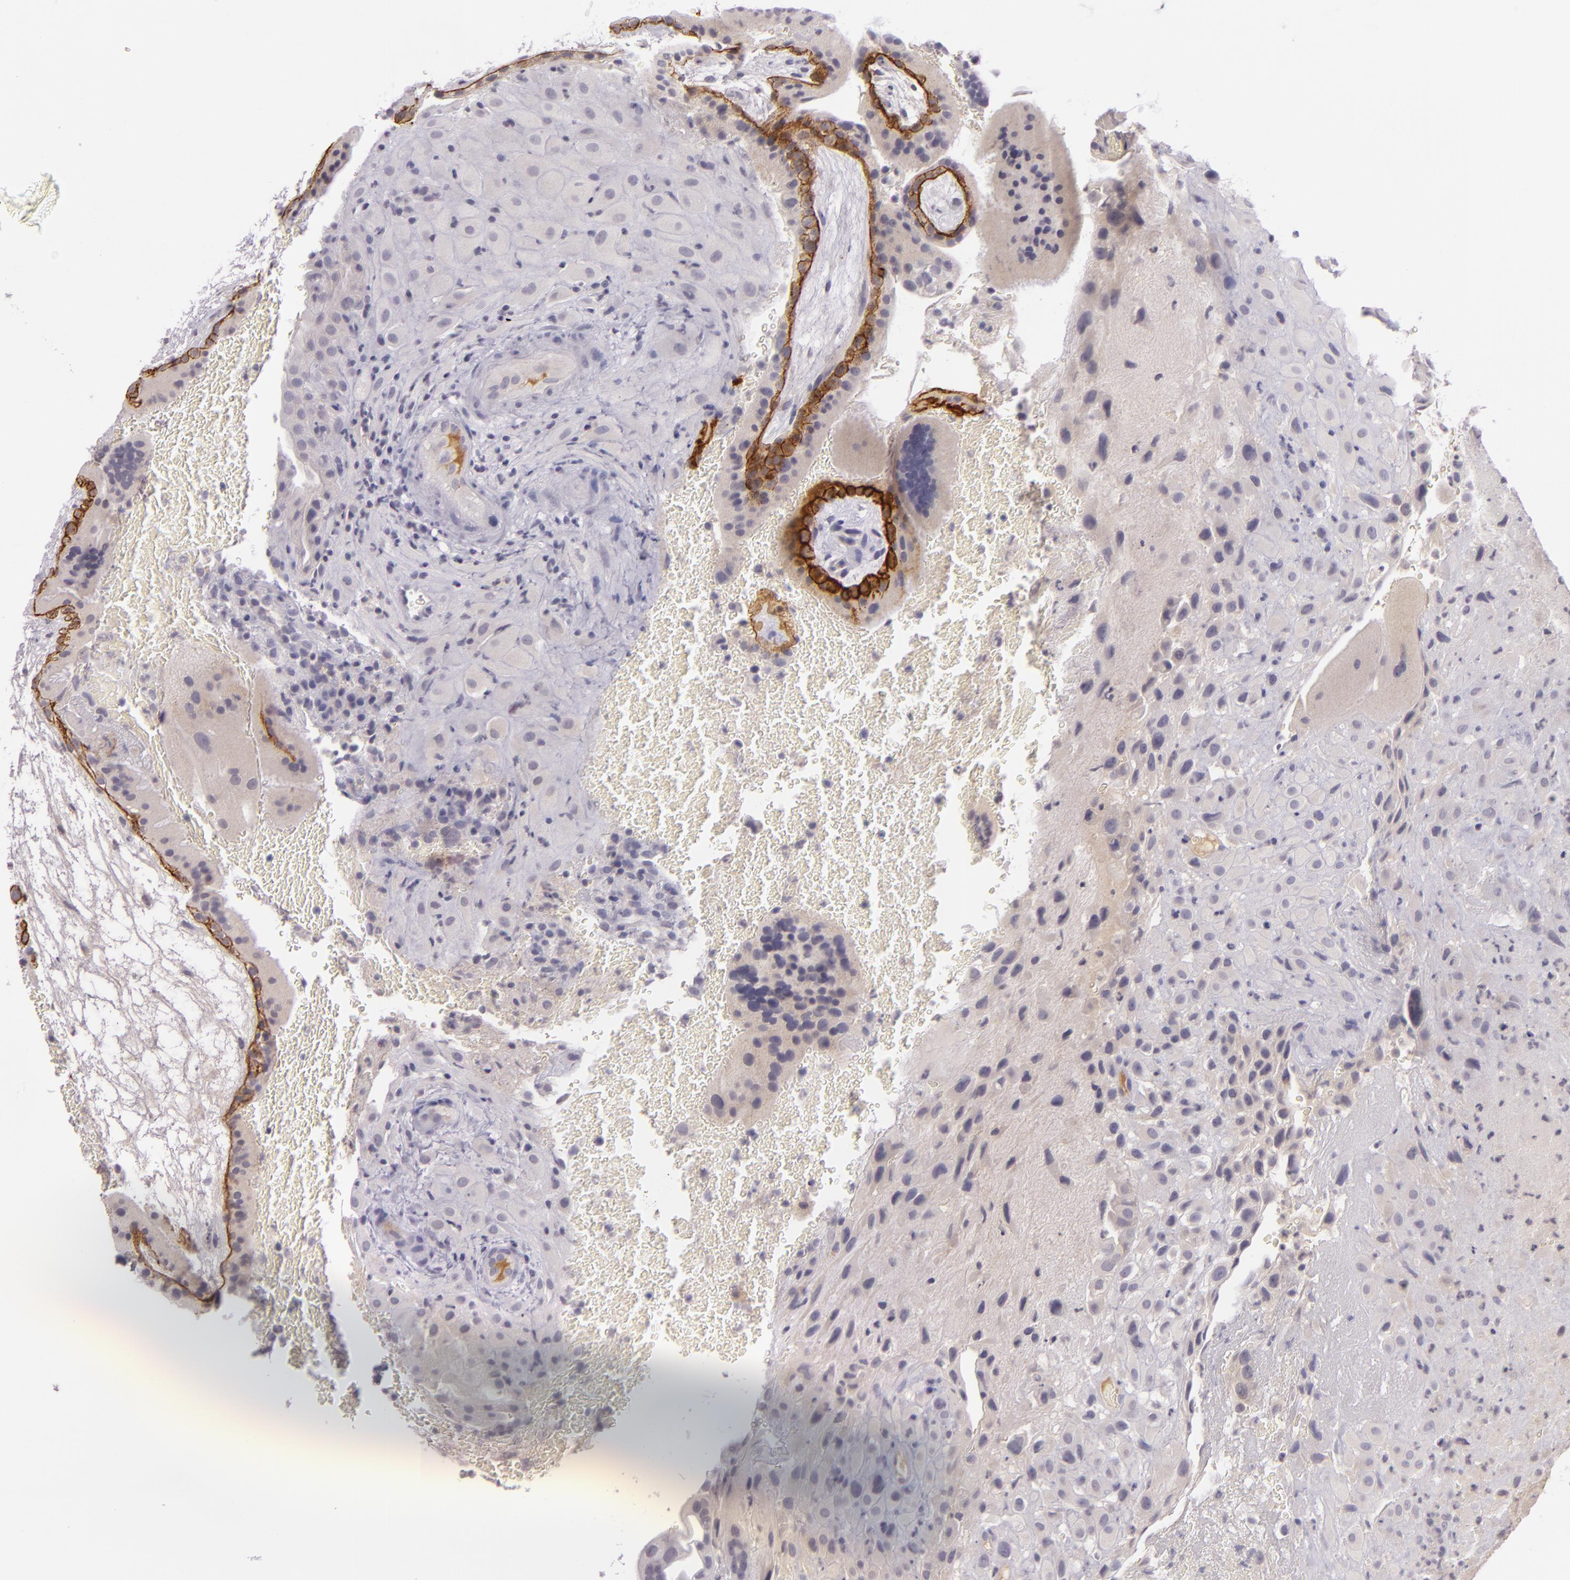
{"staining": {"intensity": "negative", "quantity": "none", "location": "none"}, "tissue": "placenta", "cell_type": "Decidual cells", "image_type": "normal", "snomed": [{"axis": "morphology", "description": "Normal tissue, NOS"}, {"axis": "topography", "description": "Placenta"}], "caption": "This is an immunohistochemistry photomicrograph of benign placenta. There is no staining in decidual cells.", "gene": "DAG1", "patient": {"sex": "female", "age": 19}}